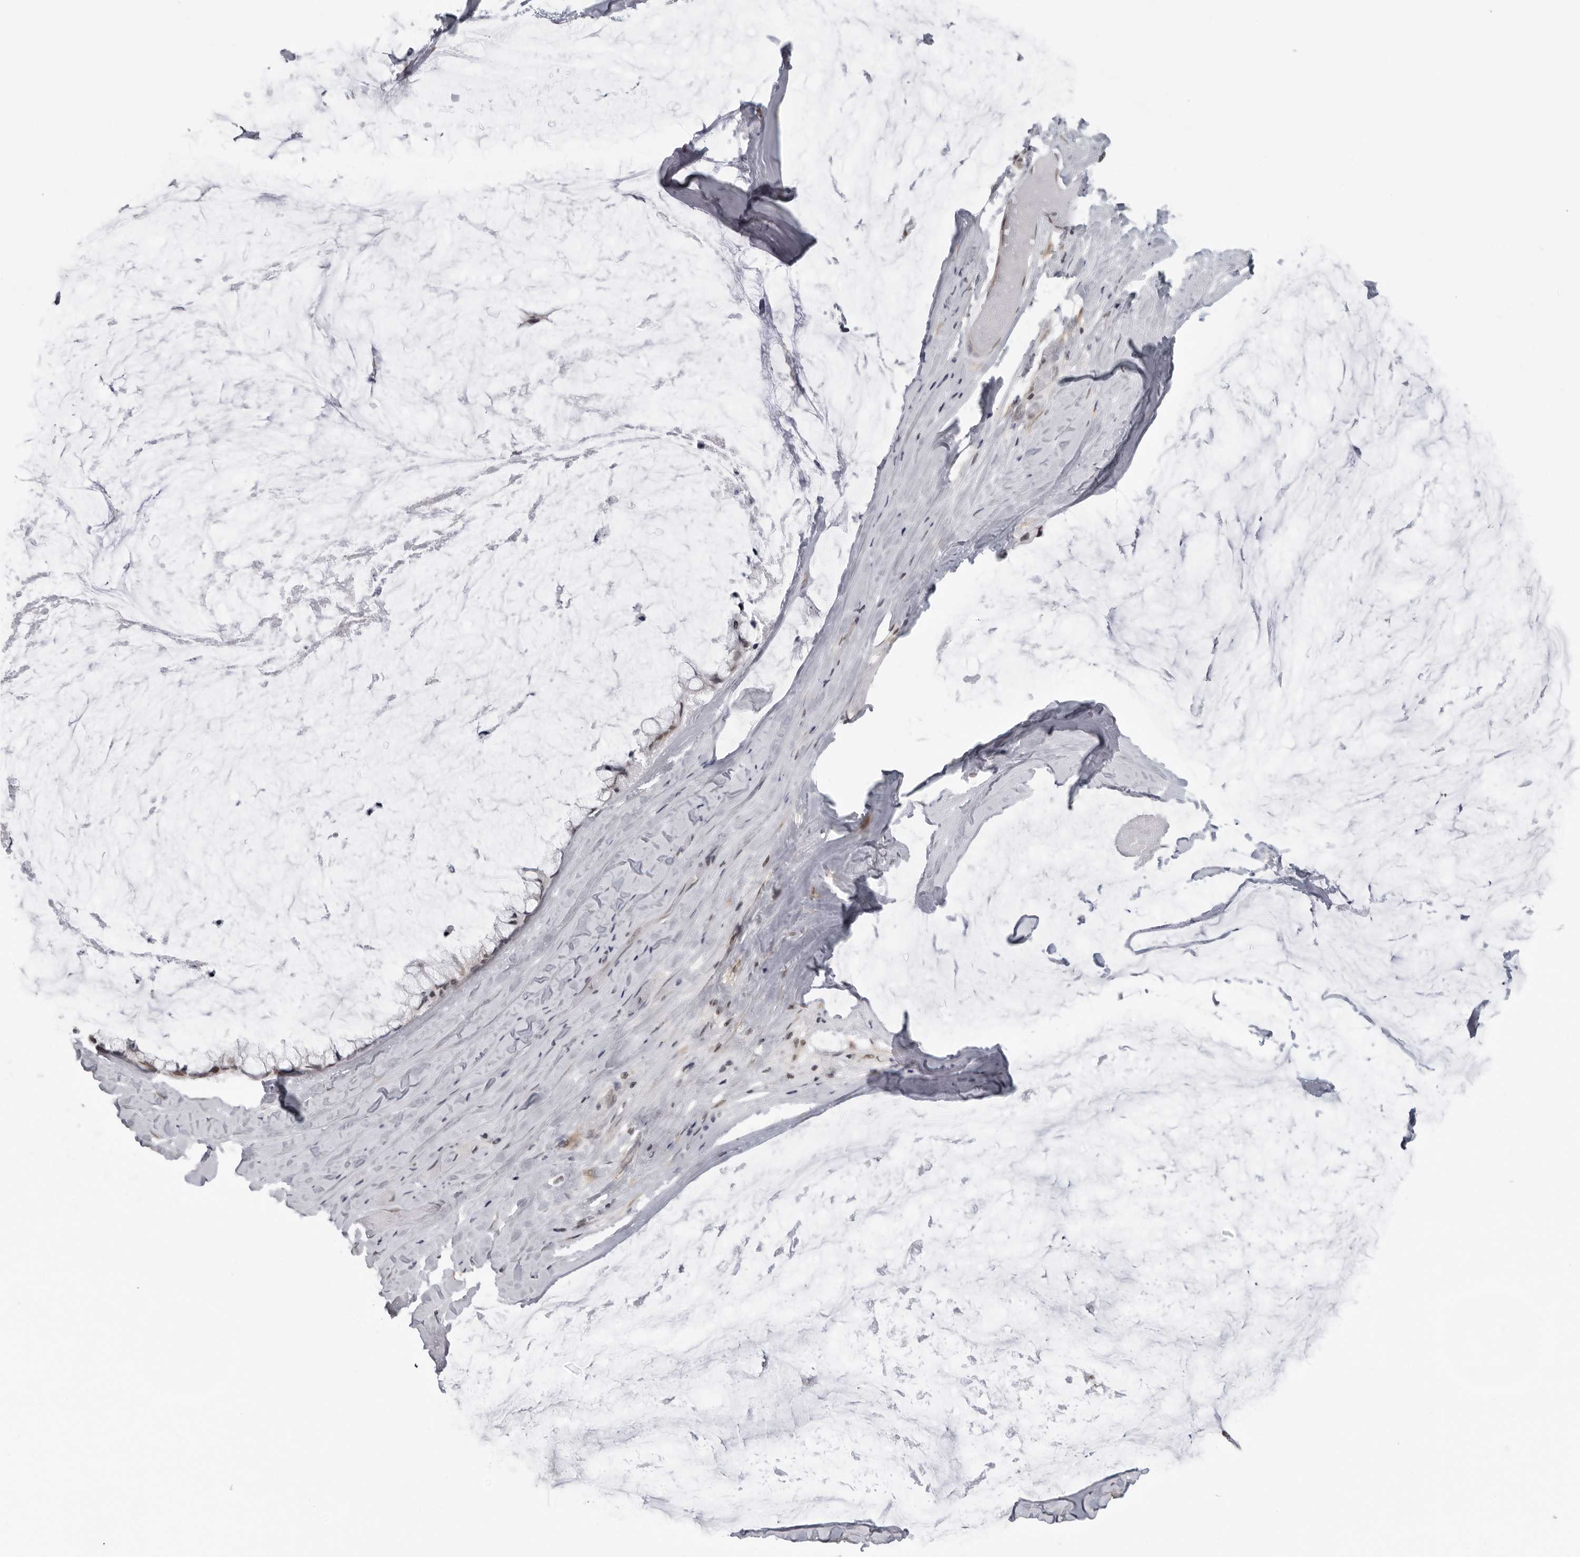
{"staining": {"intensity": "moderate", "quantity": "25%-75%", "location": "nuclear"}, "tissue": "ovarian cancer", "cell_type": "Tumor cells", "image_type": "cancer", "snomed": [{"axis": "morphology", "description": "Cystadenocarcinoma, mucinous, NOS"}, {"axis": "topography", "description": "Ovary"}], "caption": "An image showing moderate nuclear positivity in approximately 25%-75% of tumor cells in ovarian cancer (mucinous cystadenocarcinoma), as visualized by brown immunohistochemical staining.", "gene": "MAF", "patient": {"sex": "female", "age": 39}}